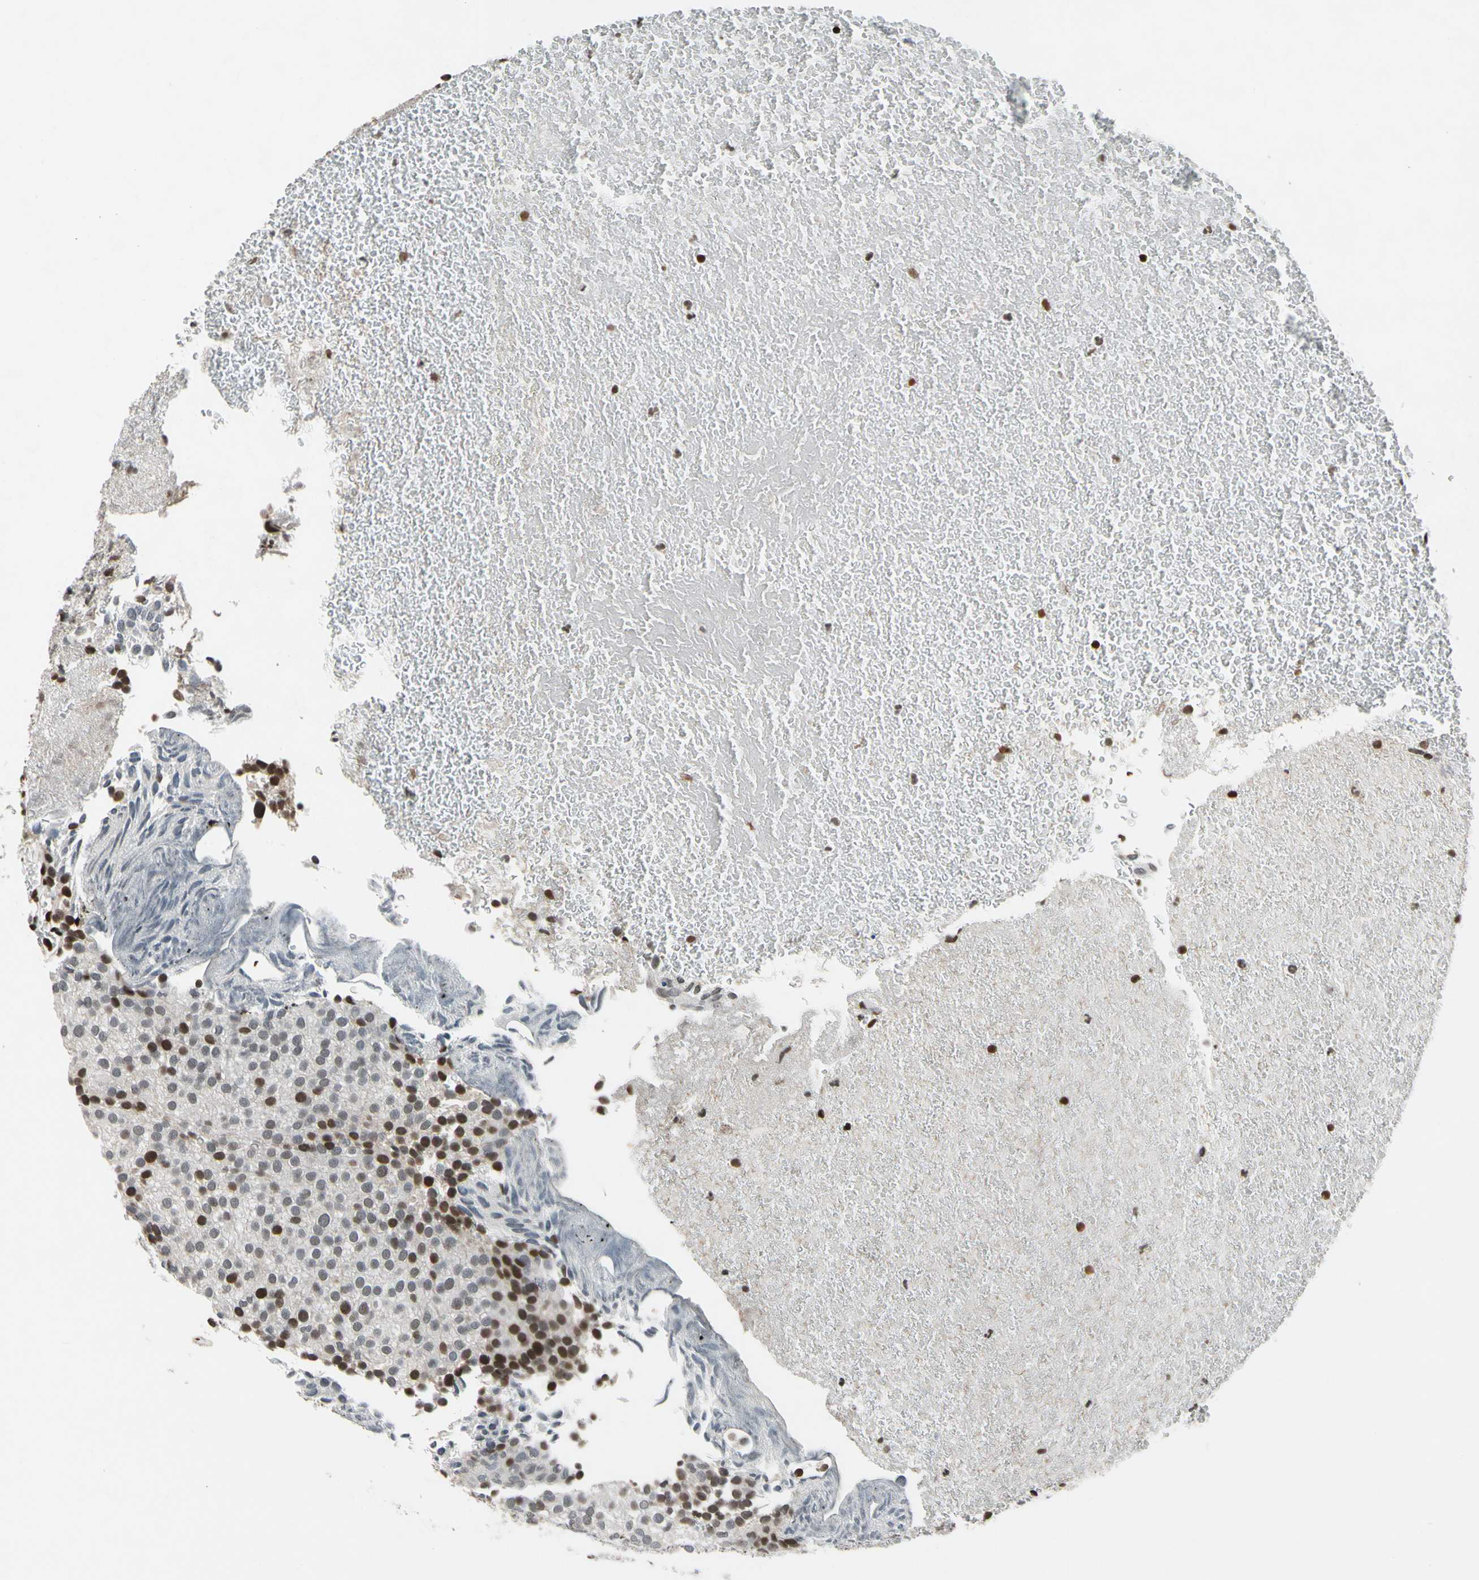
{"staining": {"intensity": "strong", "quantity": "<25%", "location": "nuclear"}, "tissue": "urothelial cancer", "cell_type": "Tumor cells", "image_type": "cancer", "snomed": [{"axis": "morphology", "description": "Urothelial carcinoma, Low grade"}, {"axis": "topography", "description": "Urinary bladder"}], "caption": "Protein analysis of urothelial cancer tissue exhibits strong nuclear expression in approximately <25% of tumor cells.", "gene": "RECQL", "patient": {"sex": "male", "age": 78}}